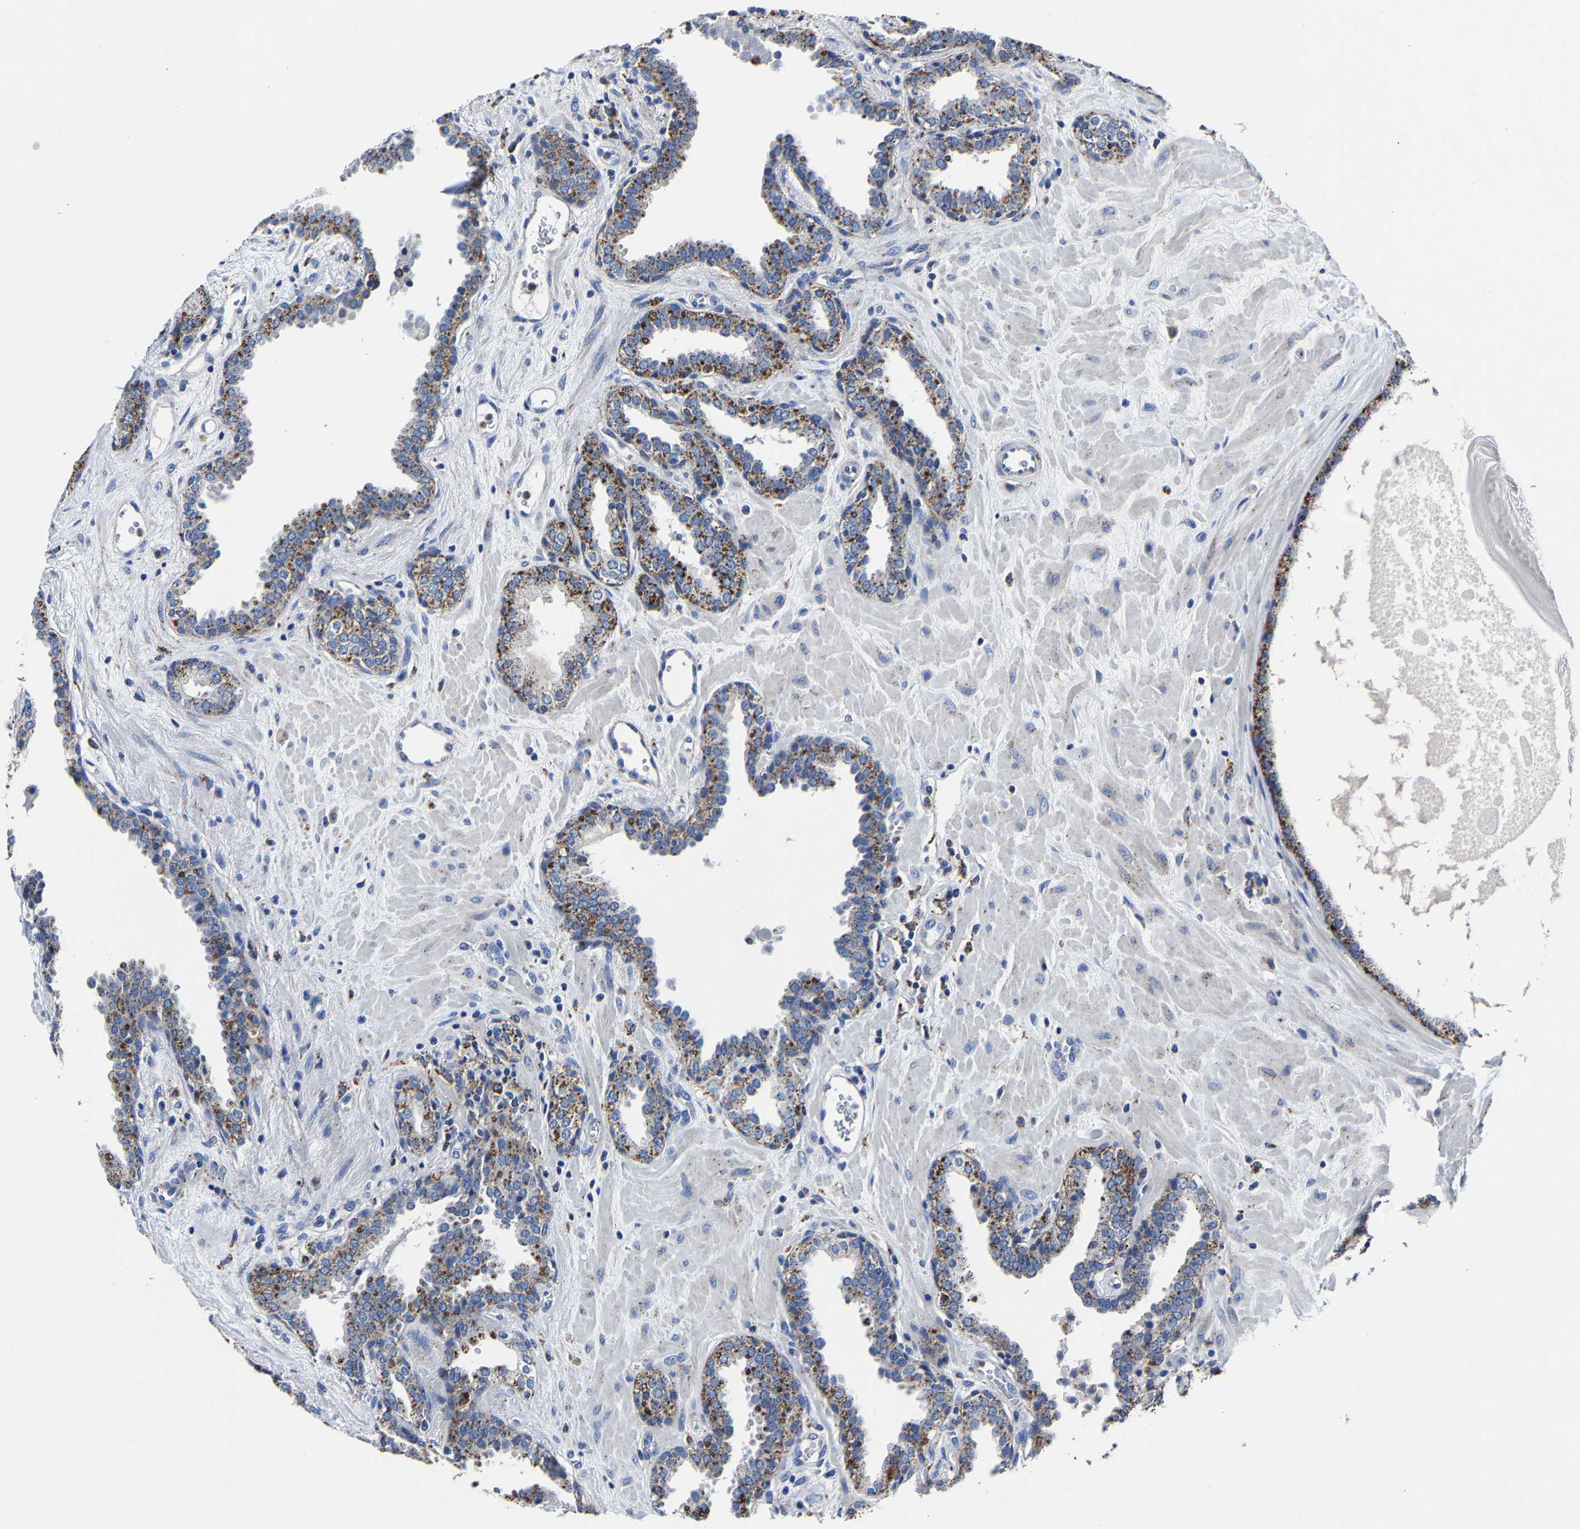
{"staining": {"intensity": "strong", "quantity": "25%-75%", "location": "cytoplasmic/membranous"}, "tissue": "prostate", "cell_type": "Glandular cells", "image_type": "normal", "snomed": [{"axis": "morphology", "description": "Normal tissue, NOS"}, {"axis": "topography", "description": "Prostate"}], "caption": "IHC photomicrograph of benign prostate stained for a protein (brown), which exhibits high levels of strong cytoplasmic/membranous staining in about 25%-75% of glandular cells.", "gene": "LAMTOR4", "patient": {"sex": "male", "age": 51}}